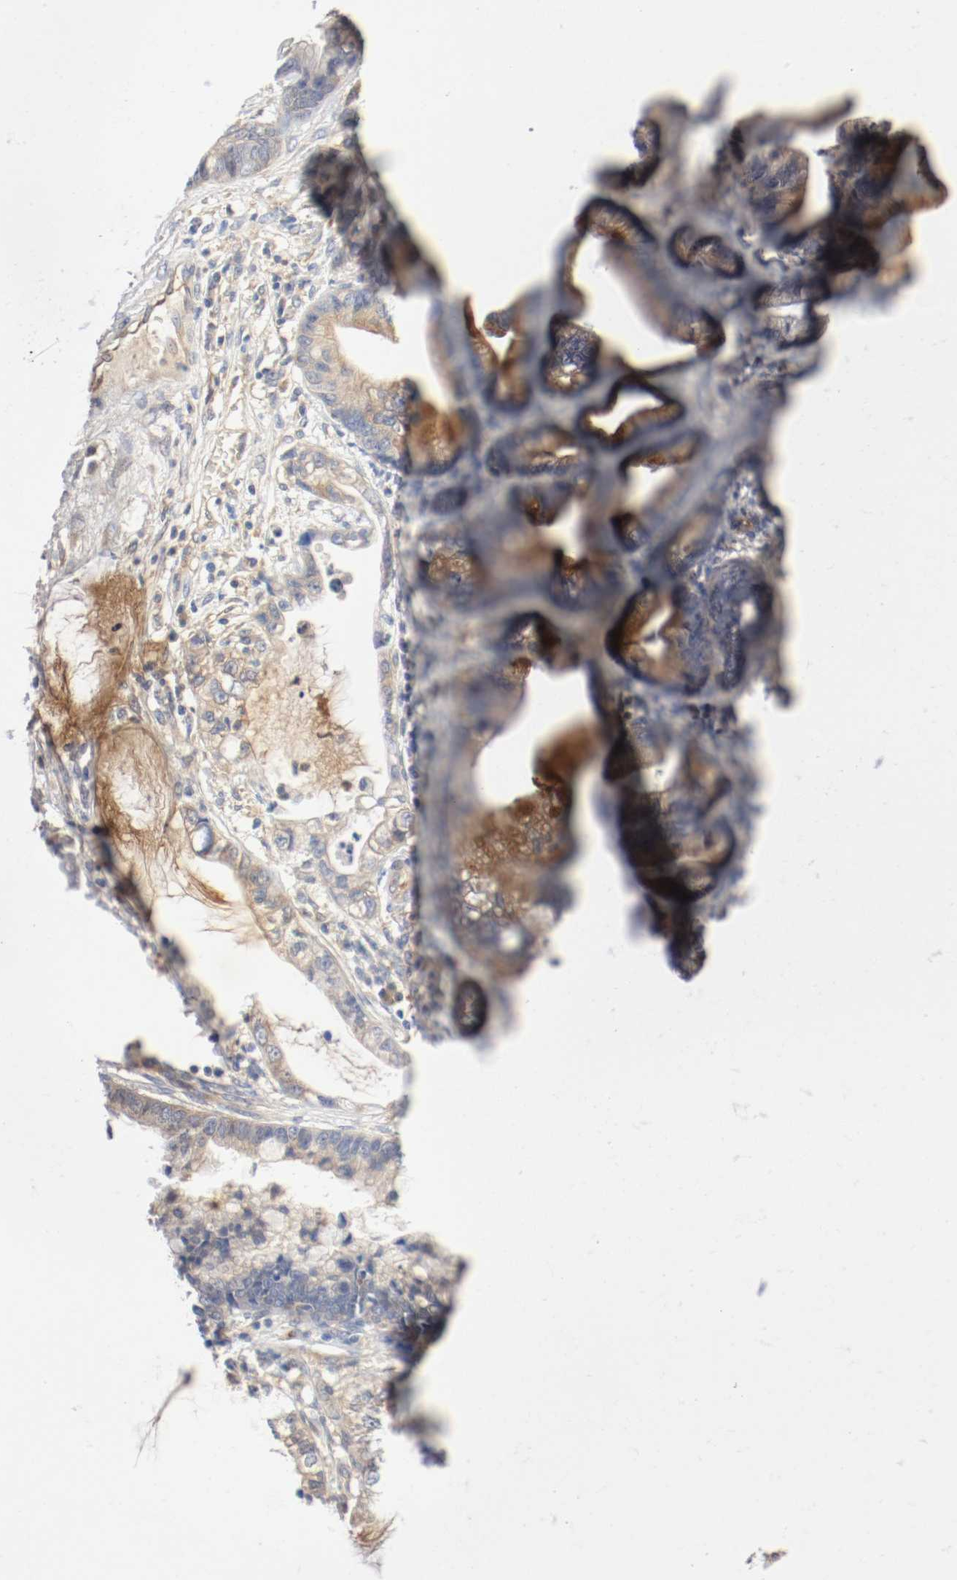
{"staining": {"intensity": "weak", "quantity": "25%-75%", "location": "cytoplasmic/membranous"}, "tissue": "cervical cancer", "cell_type": "Tumor cells", "image_type": "cancer", "snomed": [{"axis": "morphology", "description": "Adenocarcinoma, NOS"}, {"axis": "topography", "description": "Cervix"}], "caption": "Immunohistochemistry (IHC) (DAB) staining of adenocarcinoma (cervical) reveals weak cytoplasmic/membranous protein expression in about 25%-75% of tumor cells. (DAB (3,3'-diaminobenzidine) IHC with brightfield microscopy, high magnification).", "gene": "REN", "patient": {"sex": "female", "age": 44}}